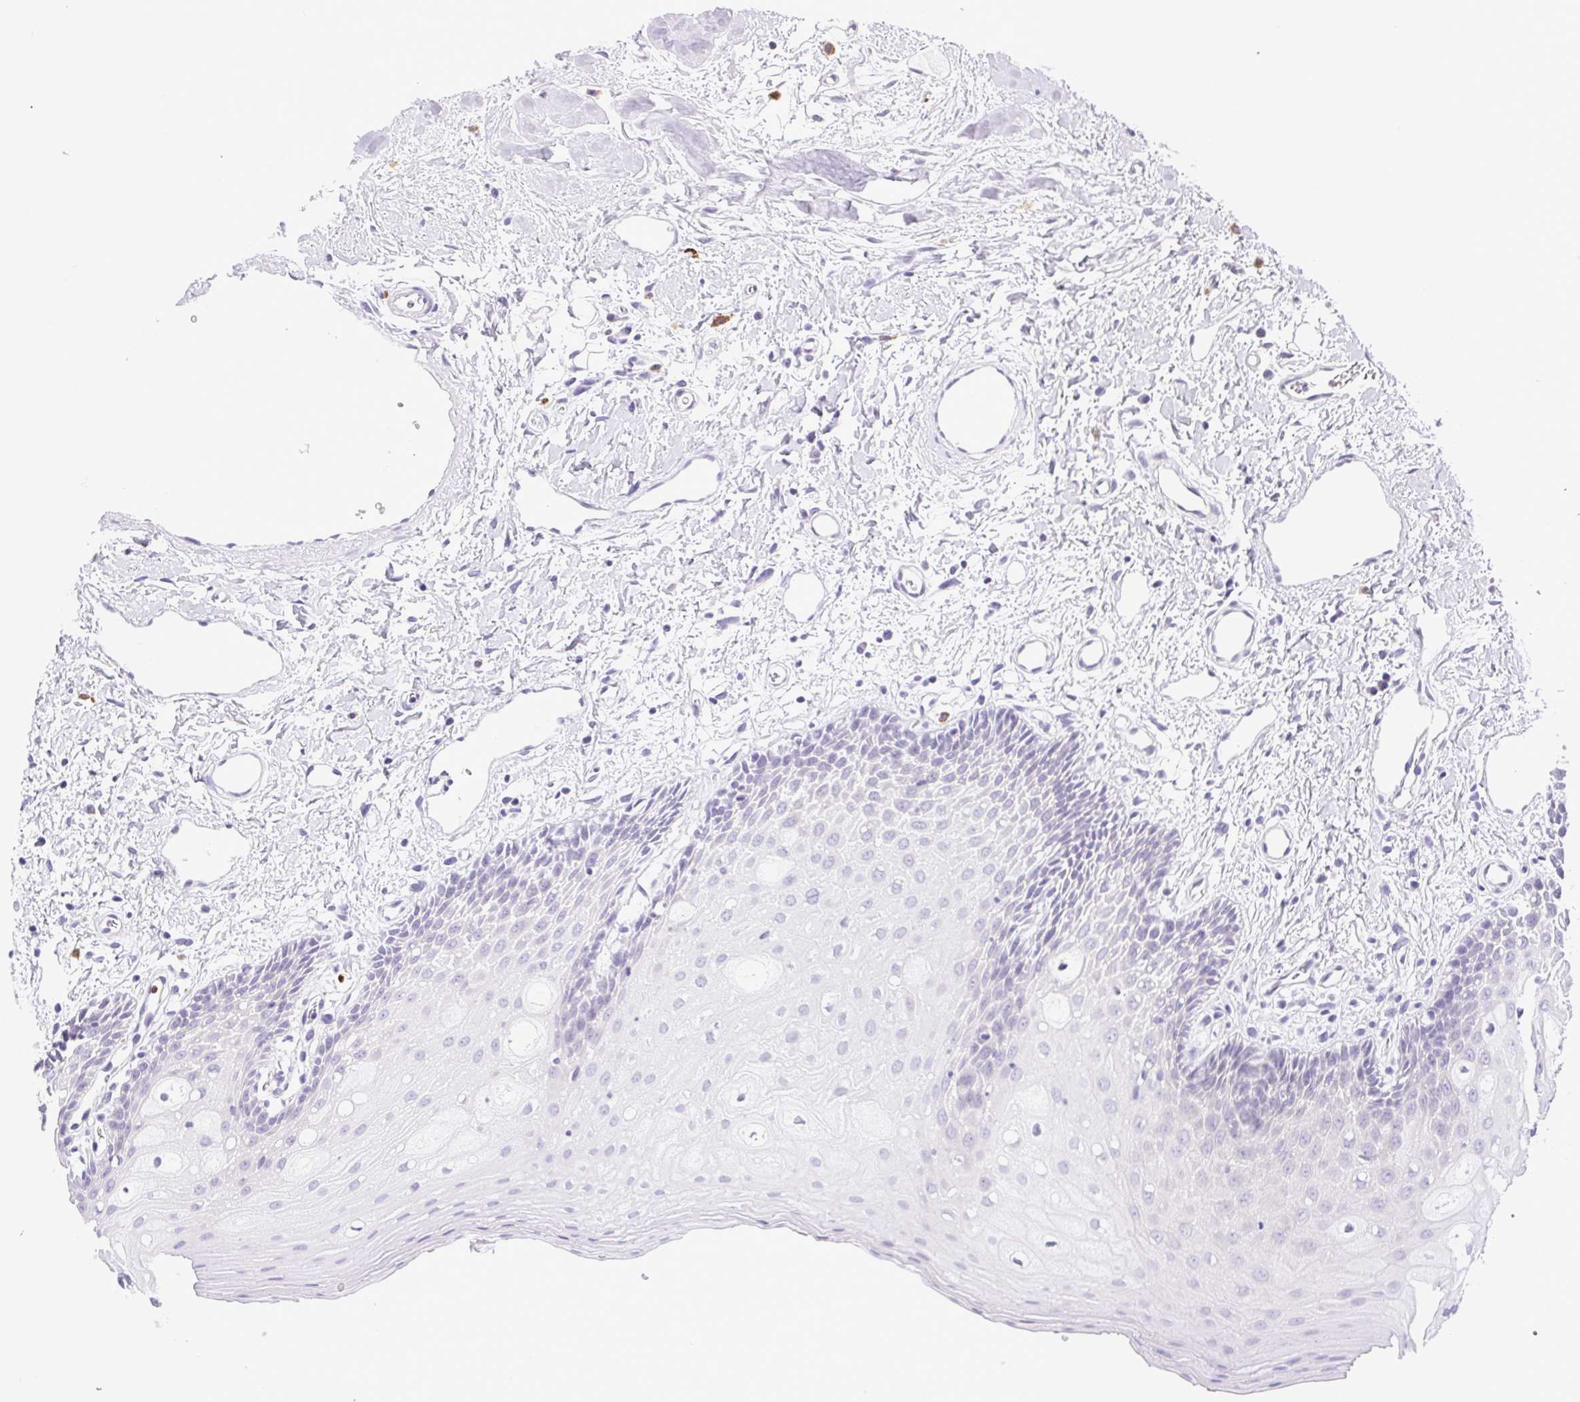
{"staining": {"intensity": "negative", "quantity": "none", "location": "none"}, "tissue": "oral mucosa", "cell_type": "Squamous epithelial cells", "image_type": "normal", "snomed": [{"axis": "morphology", "description": "Normal tissue, NOS"}, {"axis": "topography", "description": "Oral tissue"}], "caption": "DAB immunohistochemical staining of unremarkable human oral mucosa shows no significant positivity in squamous epithelial cells.", "gene": "FAM177B", "patient": {"sex": "female", "age": 43}}